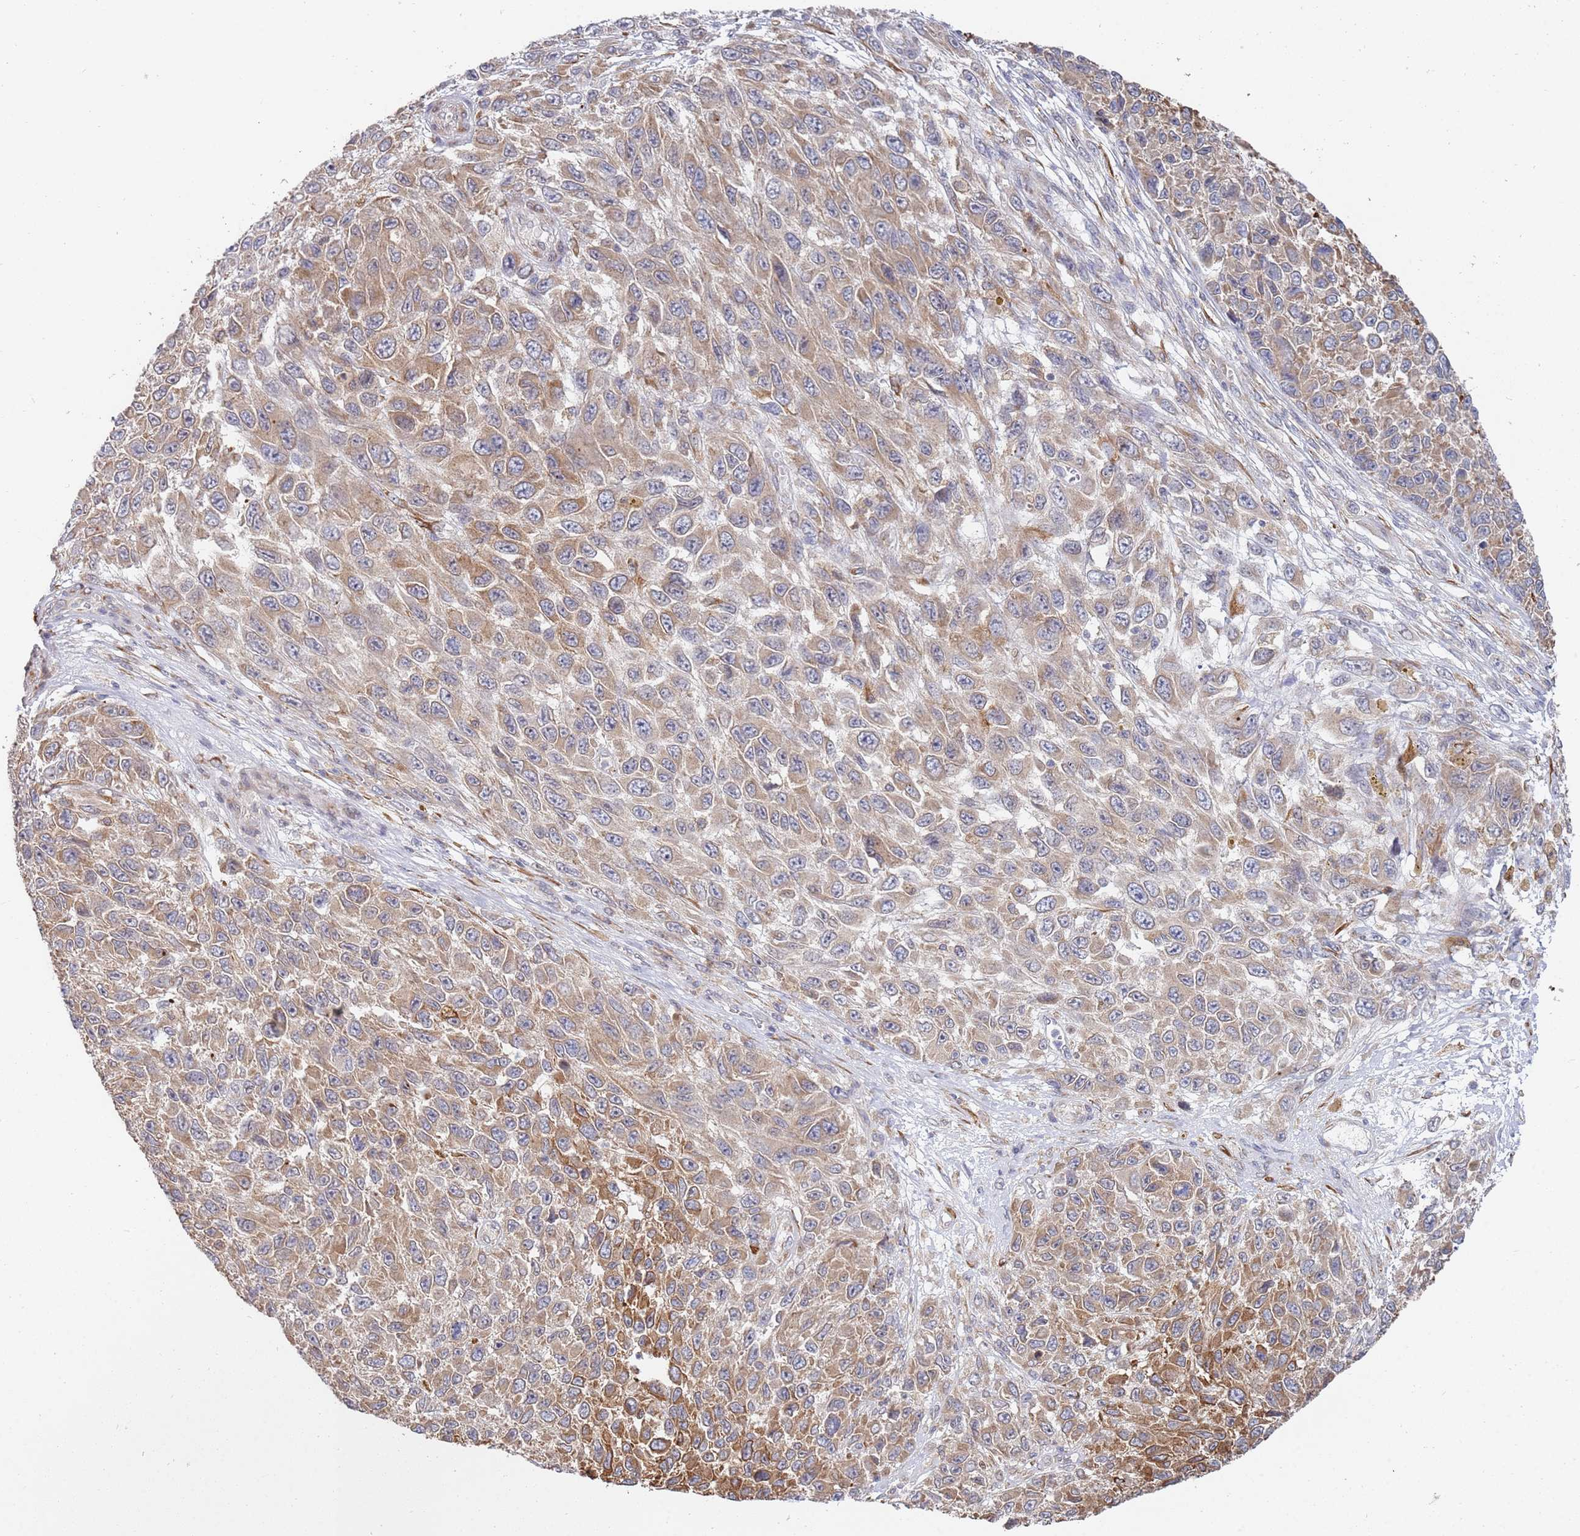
{"staining": {"intensity": "moderate", "quantity": ">75%", "location": "cytoplasmic/membranous"}, "tissue": "melanoma", "cell_type": "Tumor cells", "image_type": "cancer", "snomed": [{"axis": "morphology", "description": "Normal tissue, NOS"}, {"axis": "morphology", "description": "Malignant melanoma, NOS"}, {"axis": "topography", "description": "Skin"}], "caption": "IHC of human malignant melanoma exhibits medium levels of moderate cytoplasmic/membranous expression in about >75% of tumor cells.", "gene": "VRK2", "patient": {"sex": "female", "age": 96}}